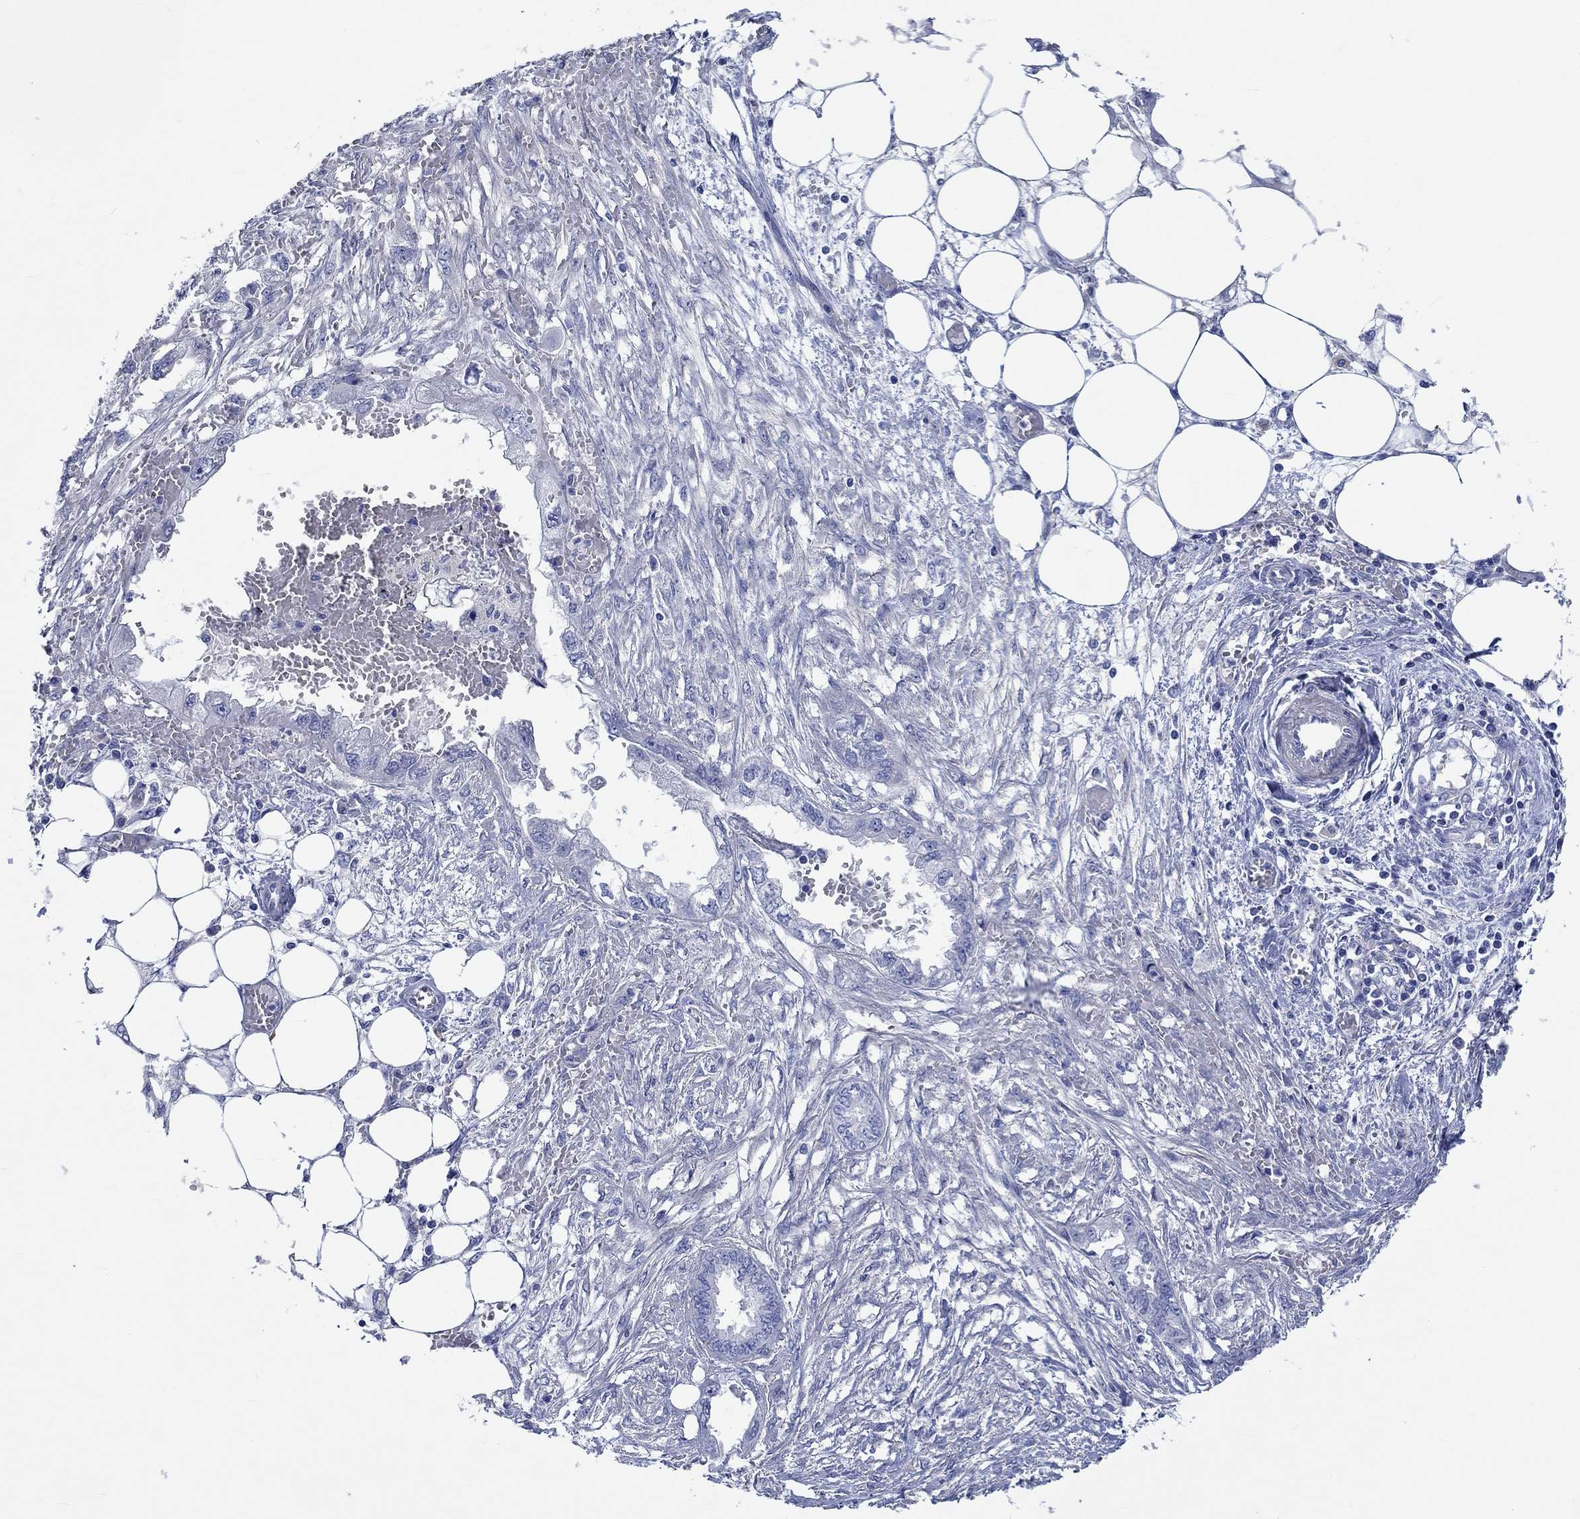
{"staining": {"intensity": "negative", "quantity": "none", "location": "none"}, "tissue": "endometrial cancer", "cell_type": "Tumor cells", "image_type": "cancer", "snomed": [{"axis": "morphology", "description": "Adenocarcinoma, NOS"}, {"axis": "morphology", "description": "Adenocarcinoma, metastatic, NOS"}, {"axis": "topography", "description": "Adipose tissue"}, {"axis": "topography", "description": "Endometrium"}], "caption": "This histopathology image is of endometrial cancer stained with immunohistochemistry to label a protein in brown with the nuclei are counter-stained blue. There is no staining in tumor cells.", "gene": "SHISA4", "patient": {"sex": "female", "age": 67}}